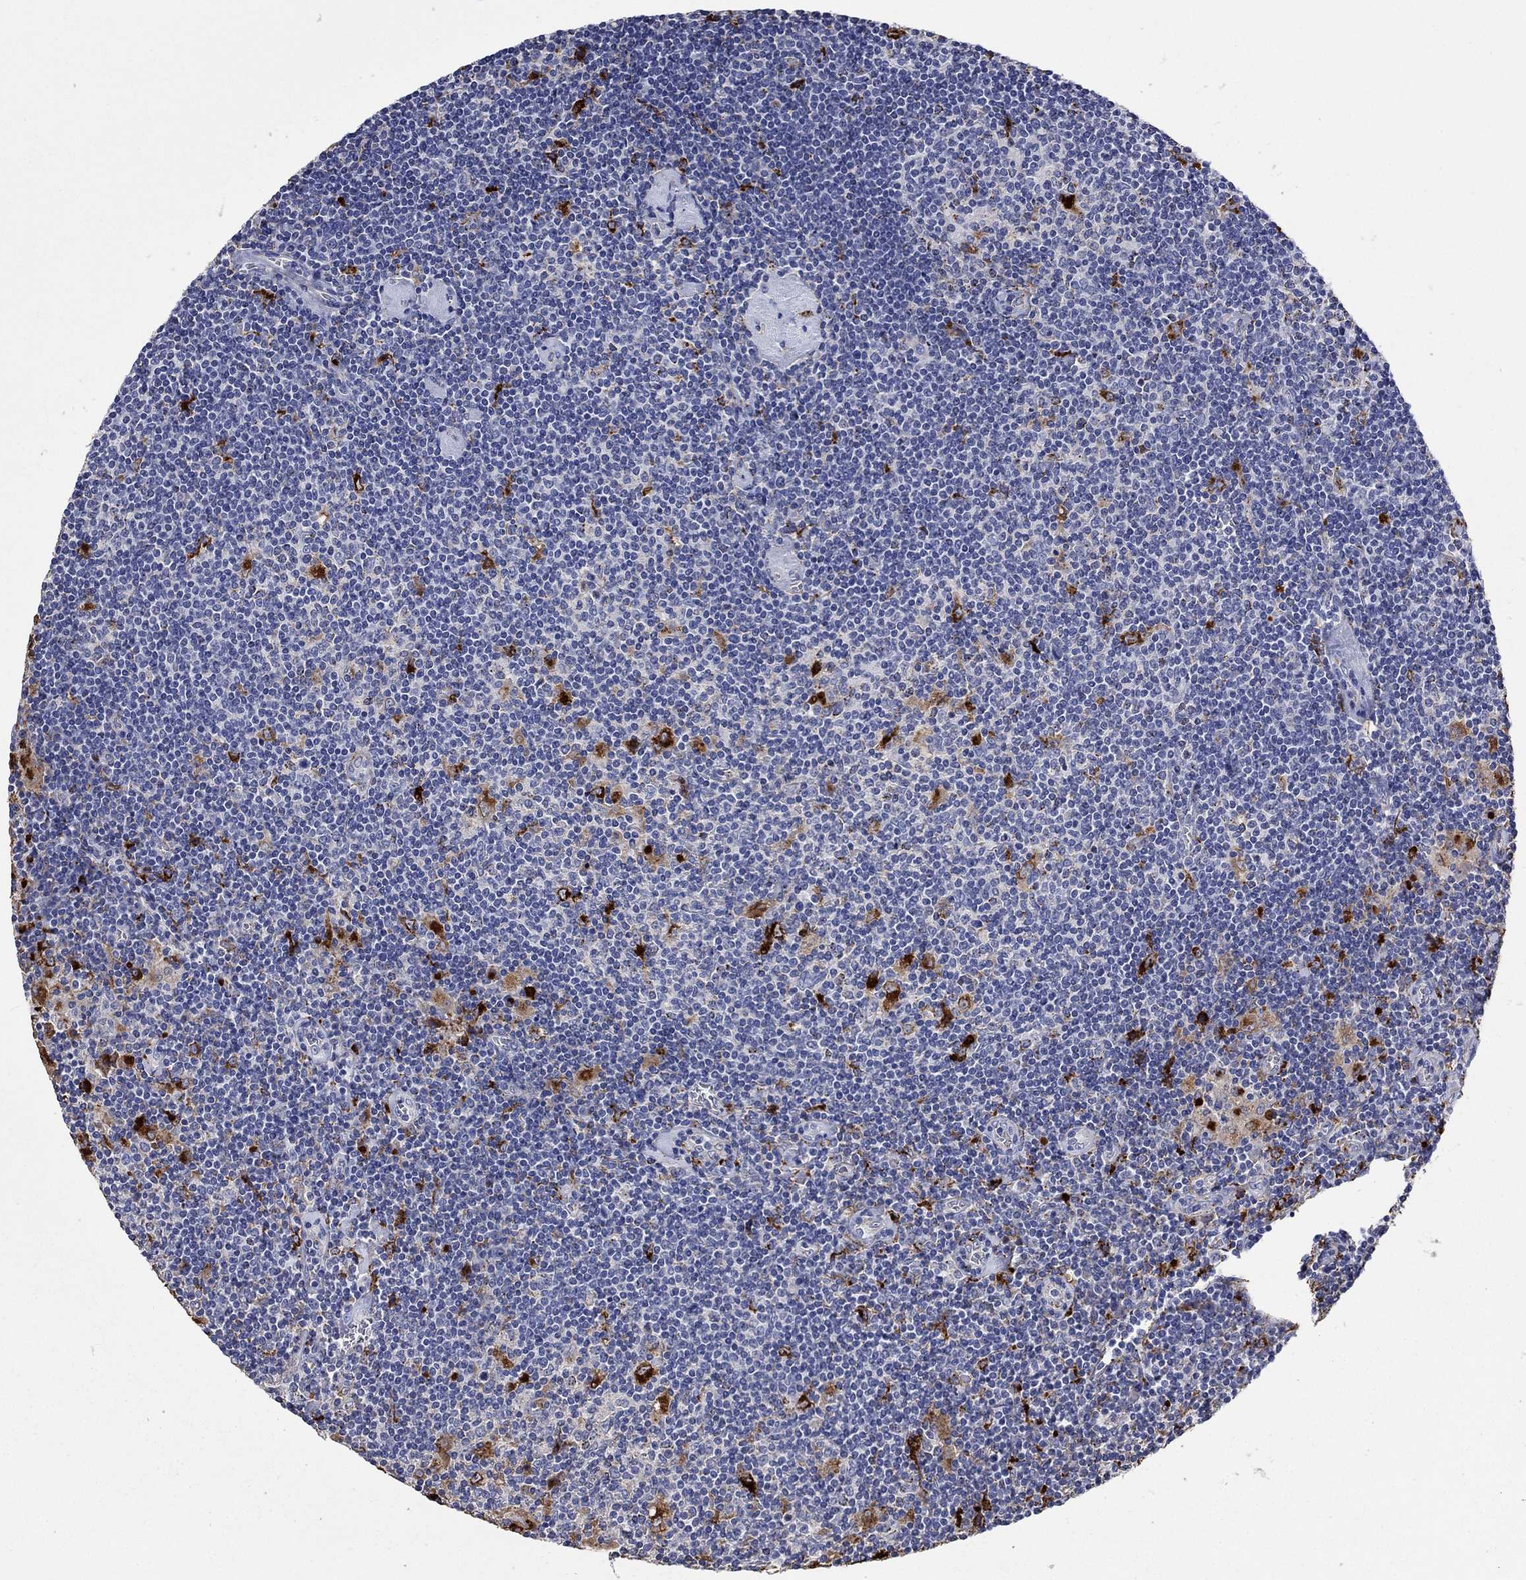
{"staining": {"intensity": "negative", "quantity": "none", "location": "none"}, "tissue": "lymphoma", "cell_type": "Tumor cells", "image_type": "cancer", "snomed": [{"axis": "morphology", "description": "Hodgkin's disease, NOS"}, {"axis": "topography", "description": "Lymph node"}], "caption": "The immunohistochemistry micrograph has no significant expression in tumor cells of lymphoma tissue.", "gene": "CTSB", "patient": {"sex": "male", "age": 40}}